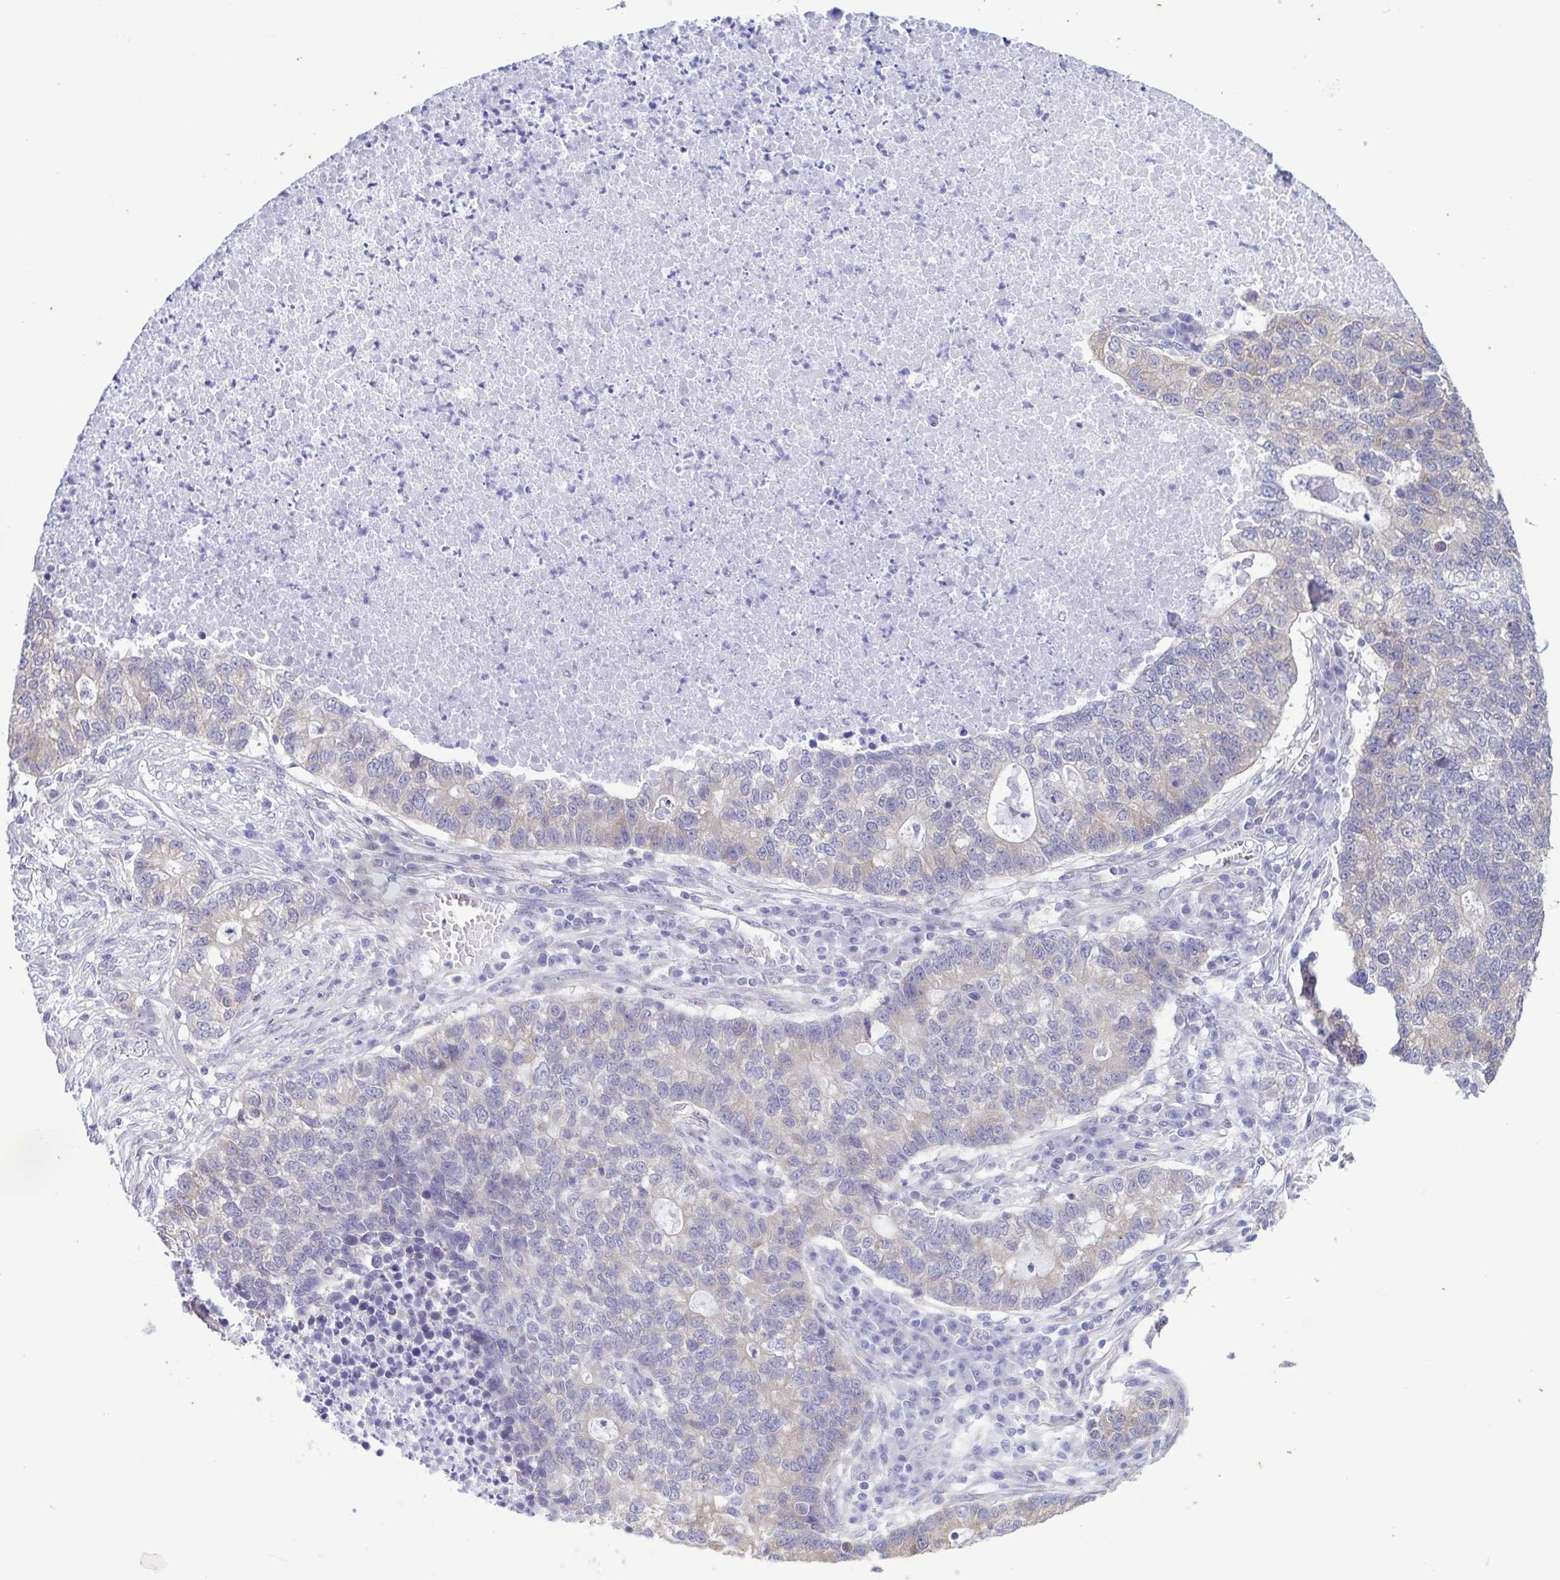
{"staining": {"intensity": "negative", "quantity": "none", "location": "none"}, "tissue": "lung cancer", "cell_type": "Tumor cells", "image_type": "cancer", "snomed": [{"axis": "morphology", "description": "Adenocarcinoma, NOS"}, {"axis": "topography", "description": "Lung"}], "caption": "There is no significant positivity in tumor cells of lung cancer. (IHC, brightfield microscopy, high magnification).", "gene": "TNNI3", "patient": {"sex": "male", "age": 57}}